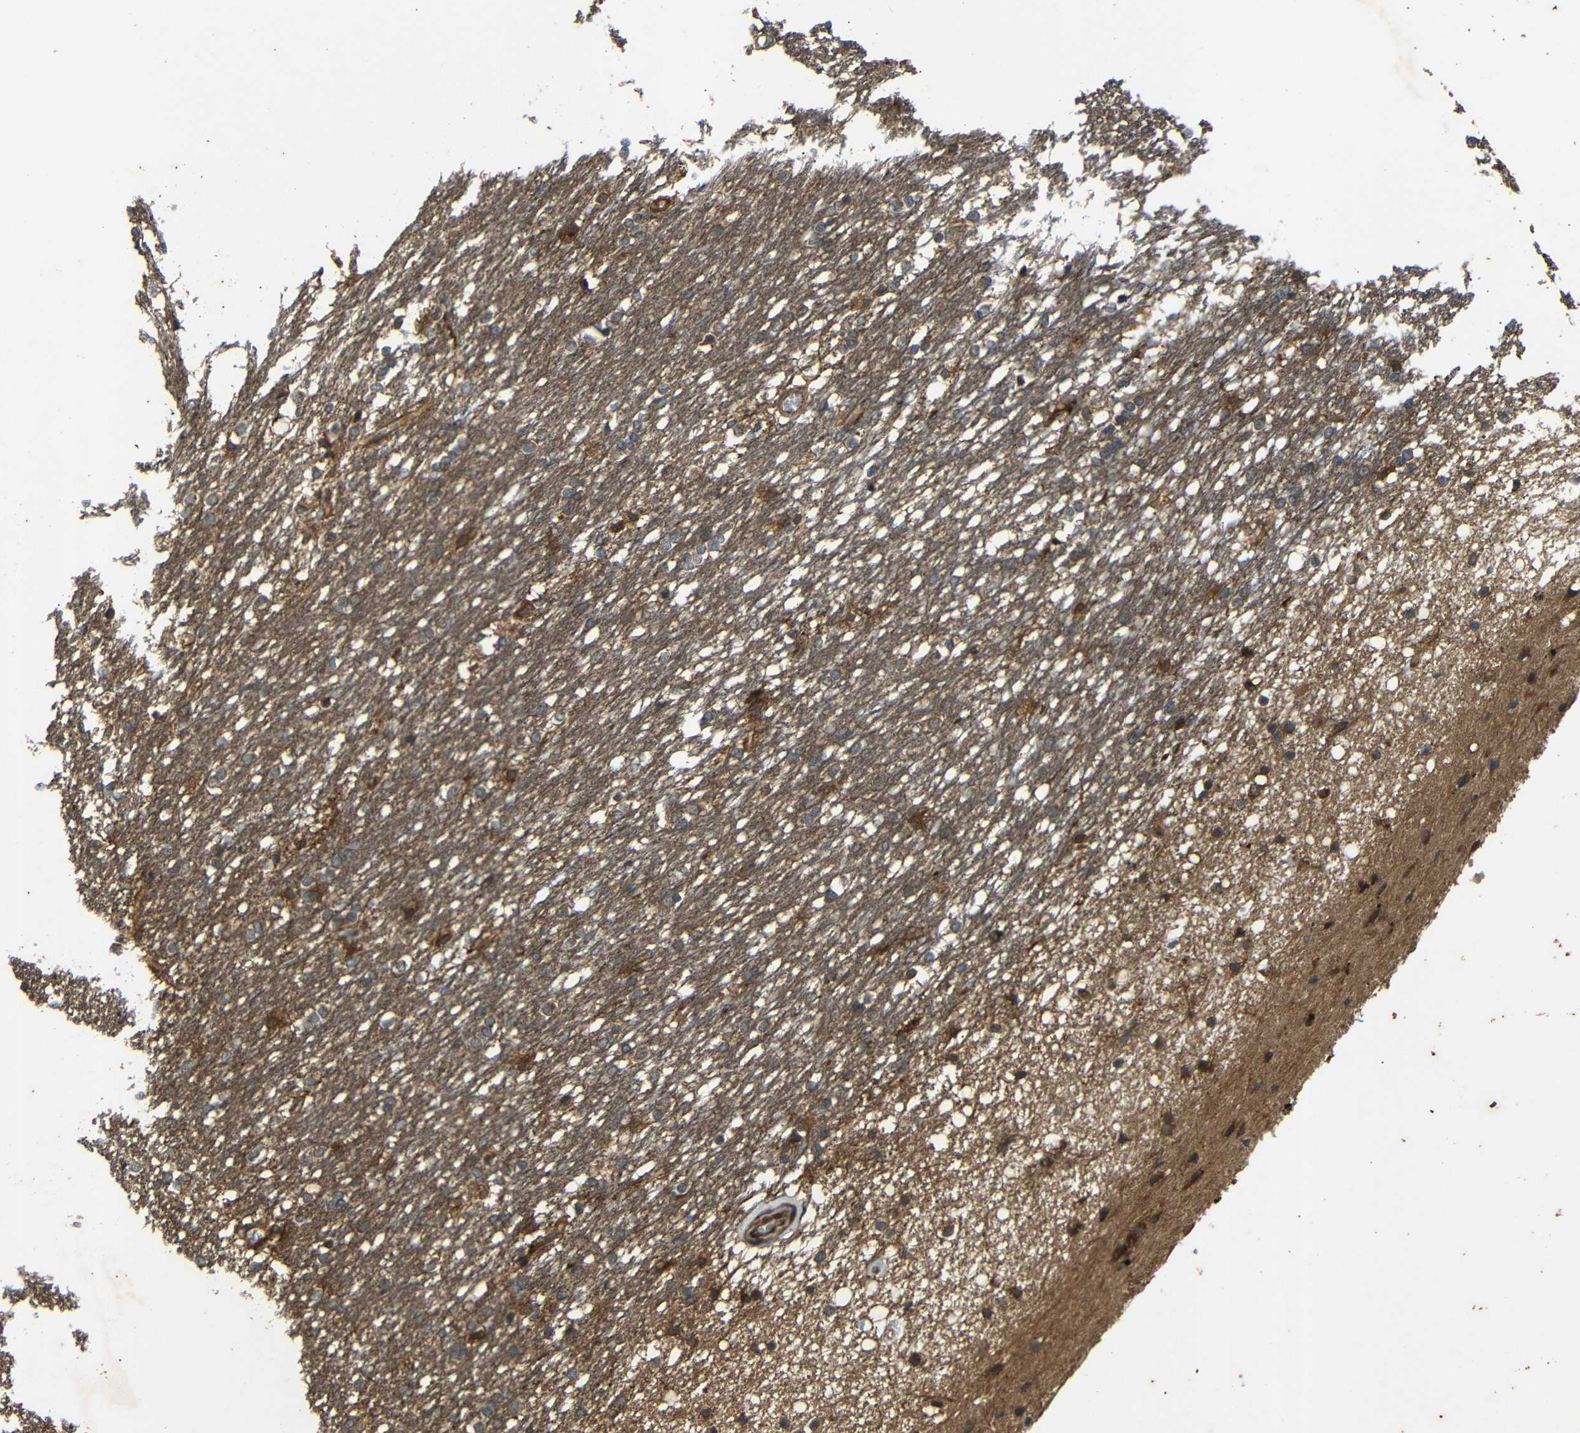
{"staining": {"intensity": "moderate", "quantity": "<25%", "location": "cytoplasmic/membranous"}, "tissue": "caudate", "cell_type": "Glial cells", "image_type": "normal", "snomed": [{"axis": "morphology", "description": "Normal tissue, NOS"}, {"axis": "topography", "description": "Lateral ventricle wall"}], "caption": "A high-resolution histopathology image shows immunohistochemistry (IHC) staining of normal caudate, which exhibits moderate cytoplasmic/membranous positivity in about <25% of glial cells.", "gene": "TRPC1", "patient": {"sex": "female", "age": 19}}